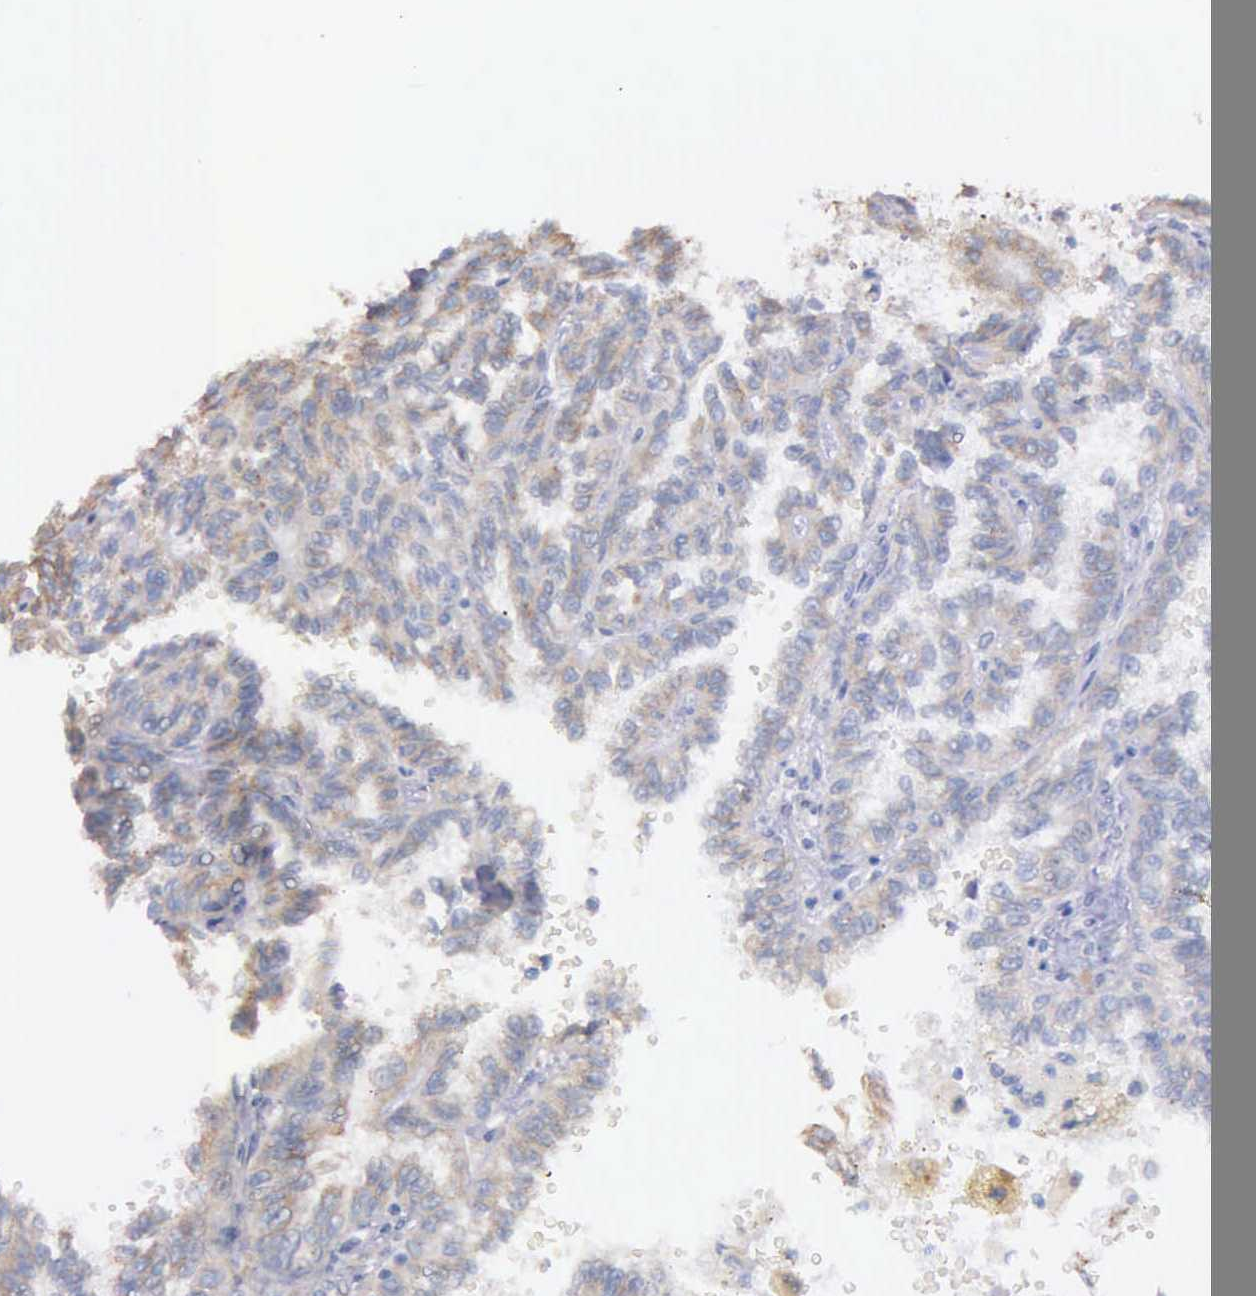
{"staining": {"intensity": "negative", "quantity": "none", "location": "none"}, "tissue": "renal cancer", "cell_type": "Tumor cells", "image_type": "cancer", "snomed": [{"axis": "morphology", "description": "Inflammation, NOS"}, {"axis": "morphology", "description": "Adenocarcinoma, NOS"}, {"axis": "topography", "description": "Kidney"}], "caption": "DAB (3,3'-diaminobenzidine) immunohistochemical staining of human renal adenocarcinoma shows no significant staining in tumor cells.", "gene": "ZC3H12B", "patient": {"sex": "male", "age": 68}}